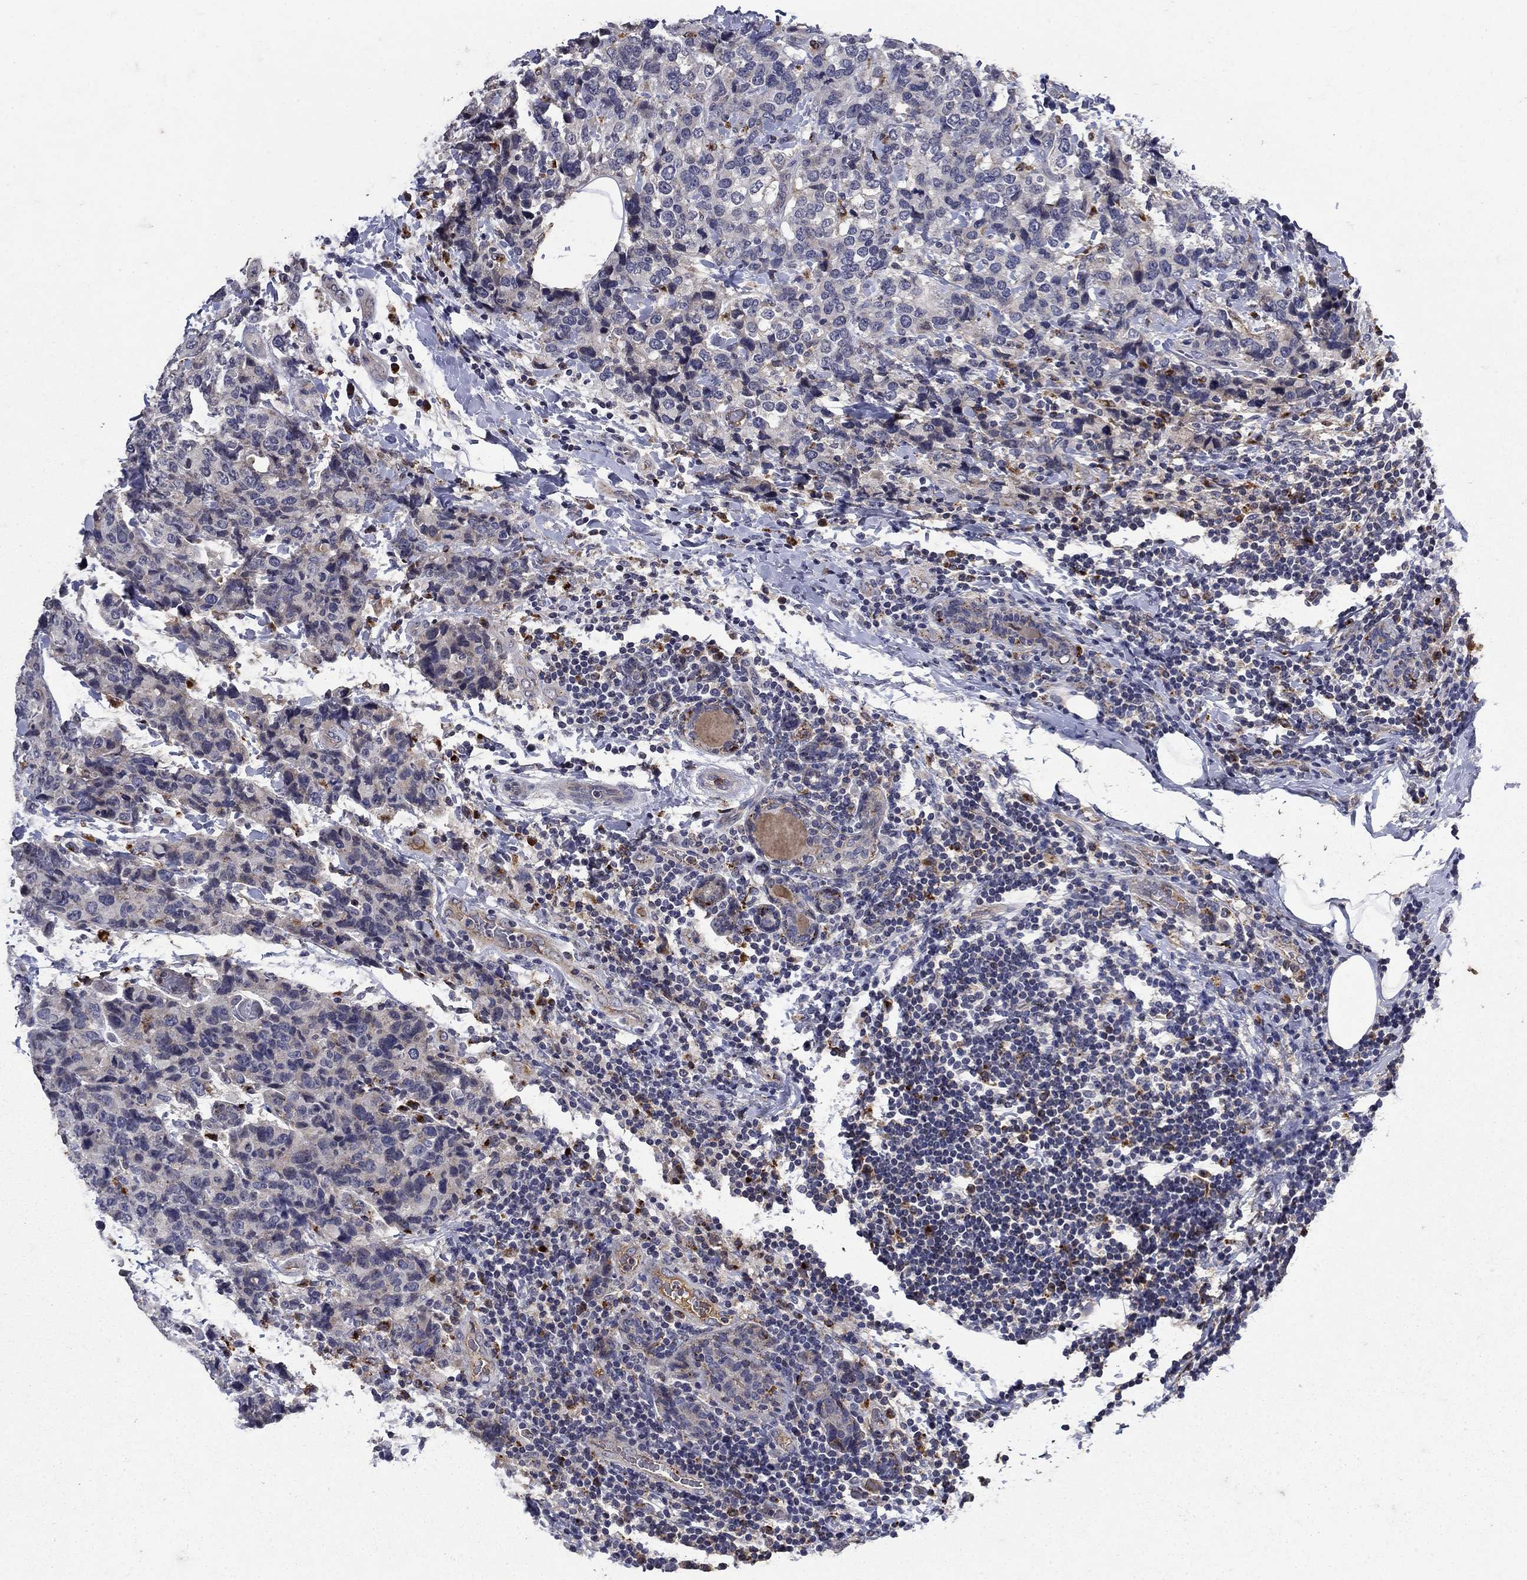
{"staining": {"intensity": "negative", "quantity": "none", "location": "none"}, "tissue": "breast cancer", "cell_type": "Tumor cells", "image_type": "cancer", "snomed": [{"axis": "morphology", "description": "Lobular carcinoma"}, {"axis": "topography", "description": "Breast"}], "caption": "This photomicrograph is of lobular carcinoma (breast) stained with IHC to label a protein in brown with the nuclei are counter-stained blue. There is no positivity in tumor cells.", "gene": "NPC2", "patient": {"sex": "female", "age": 59}}